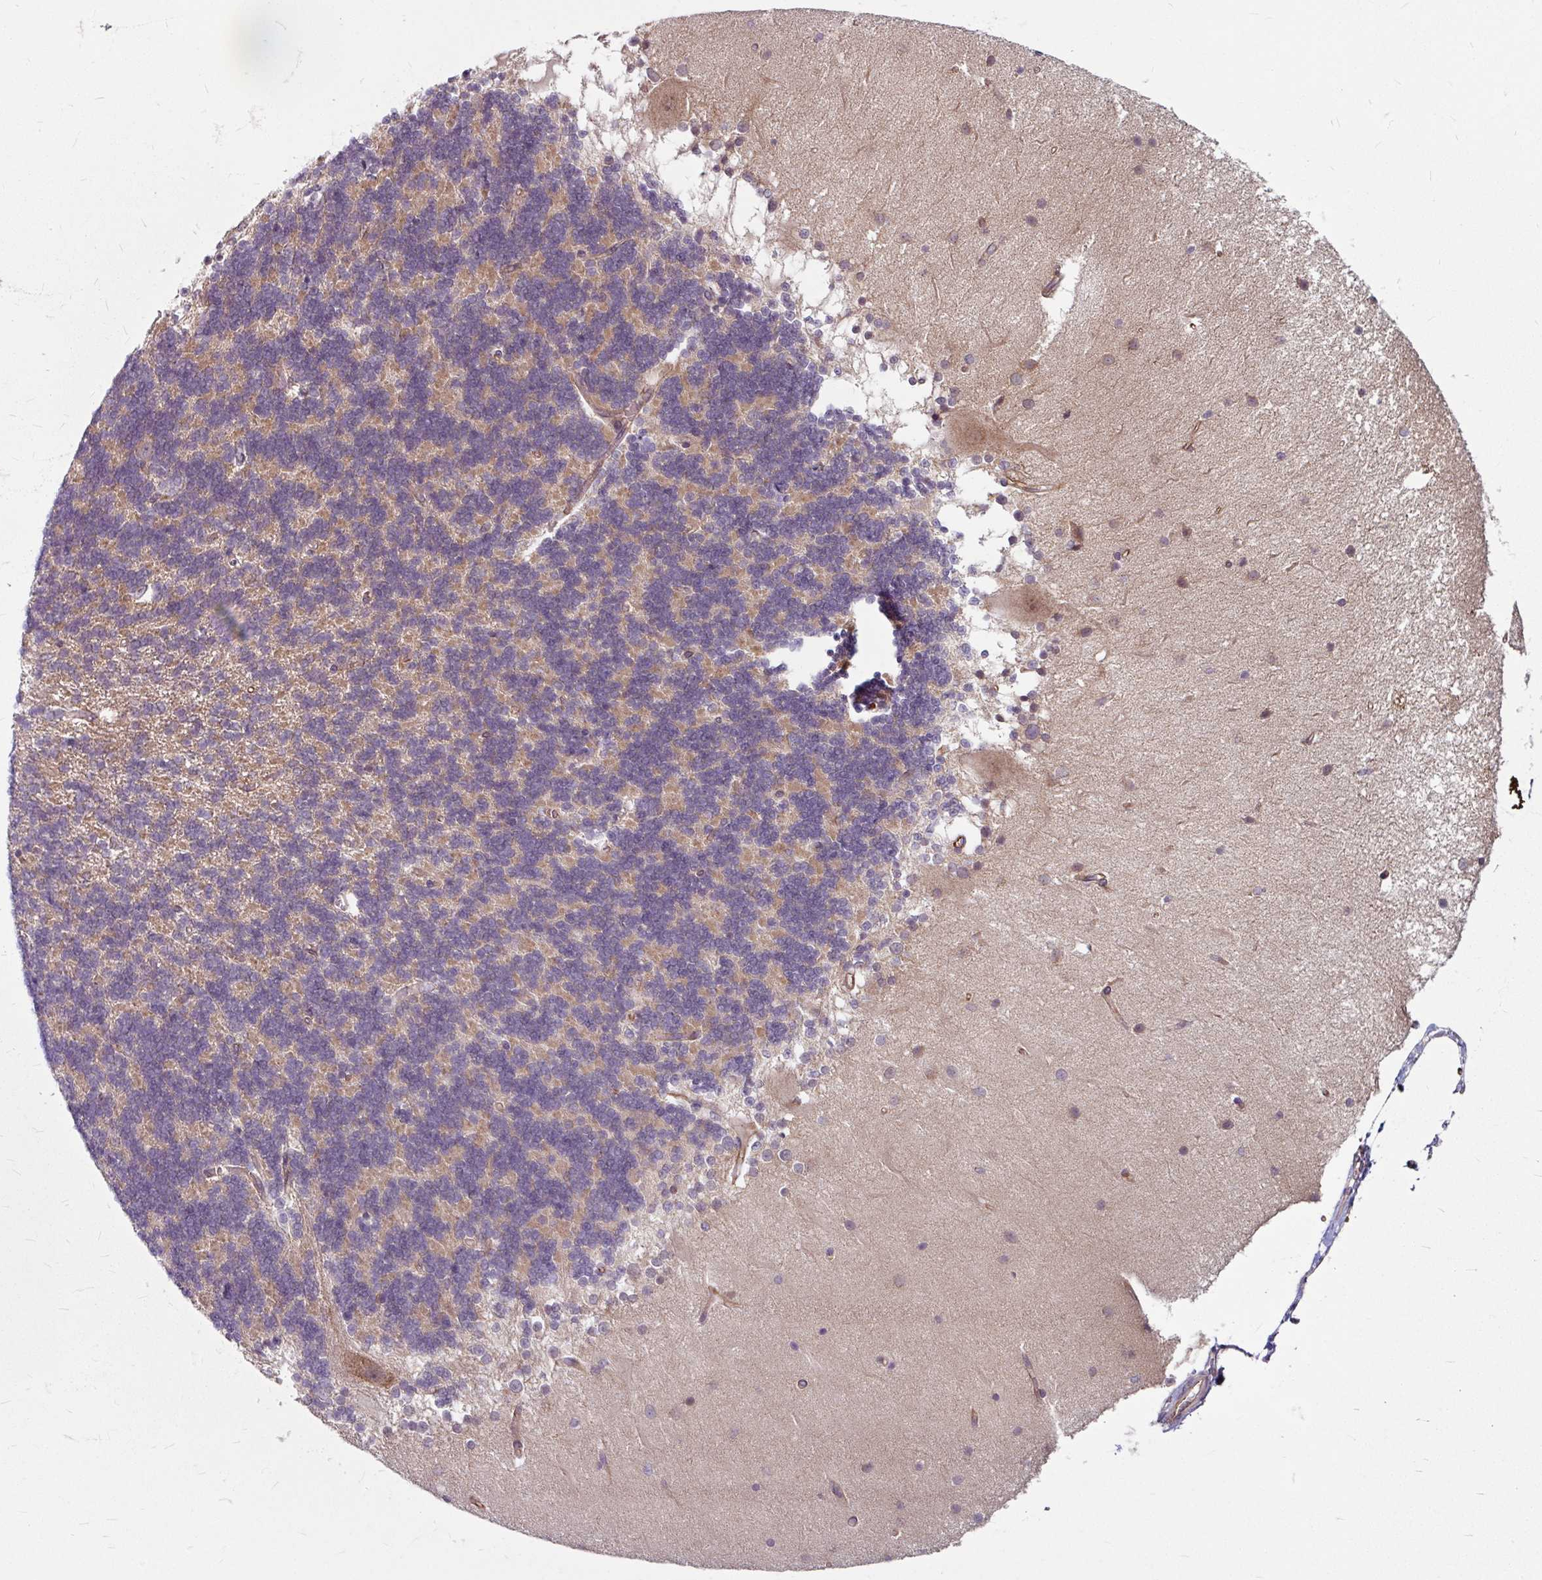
{"staining": {"intensity": "moderate", "quantity": "<25%", "location": "cytoplasmic/membranous"}, "tissue": "cerebellum", "cell_type": "Cells in granular layer", "image_type": "normal", "snomed": [{"axis": "morphology", "description": "Normal tissue, NOS"}, {"axis": "topography", "description": "Cerebellum"}], "caption": "Immunohistochemistry staining of normal cerebellum, which reveals low levels of moderate cytoplasmic/membranous expression in about <25% of cells in granular layer indicating moderate cytoplasmic/membranous protein staining. The staining was performed using DAB (brown) for protein detection and nuclei were counterstained in hematoxylin (blue).", "gene": "DAAM2", "patient": {"sex": "female", "age": 54}}